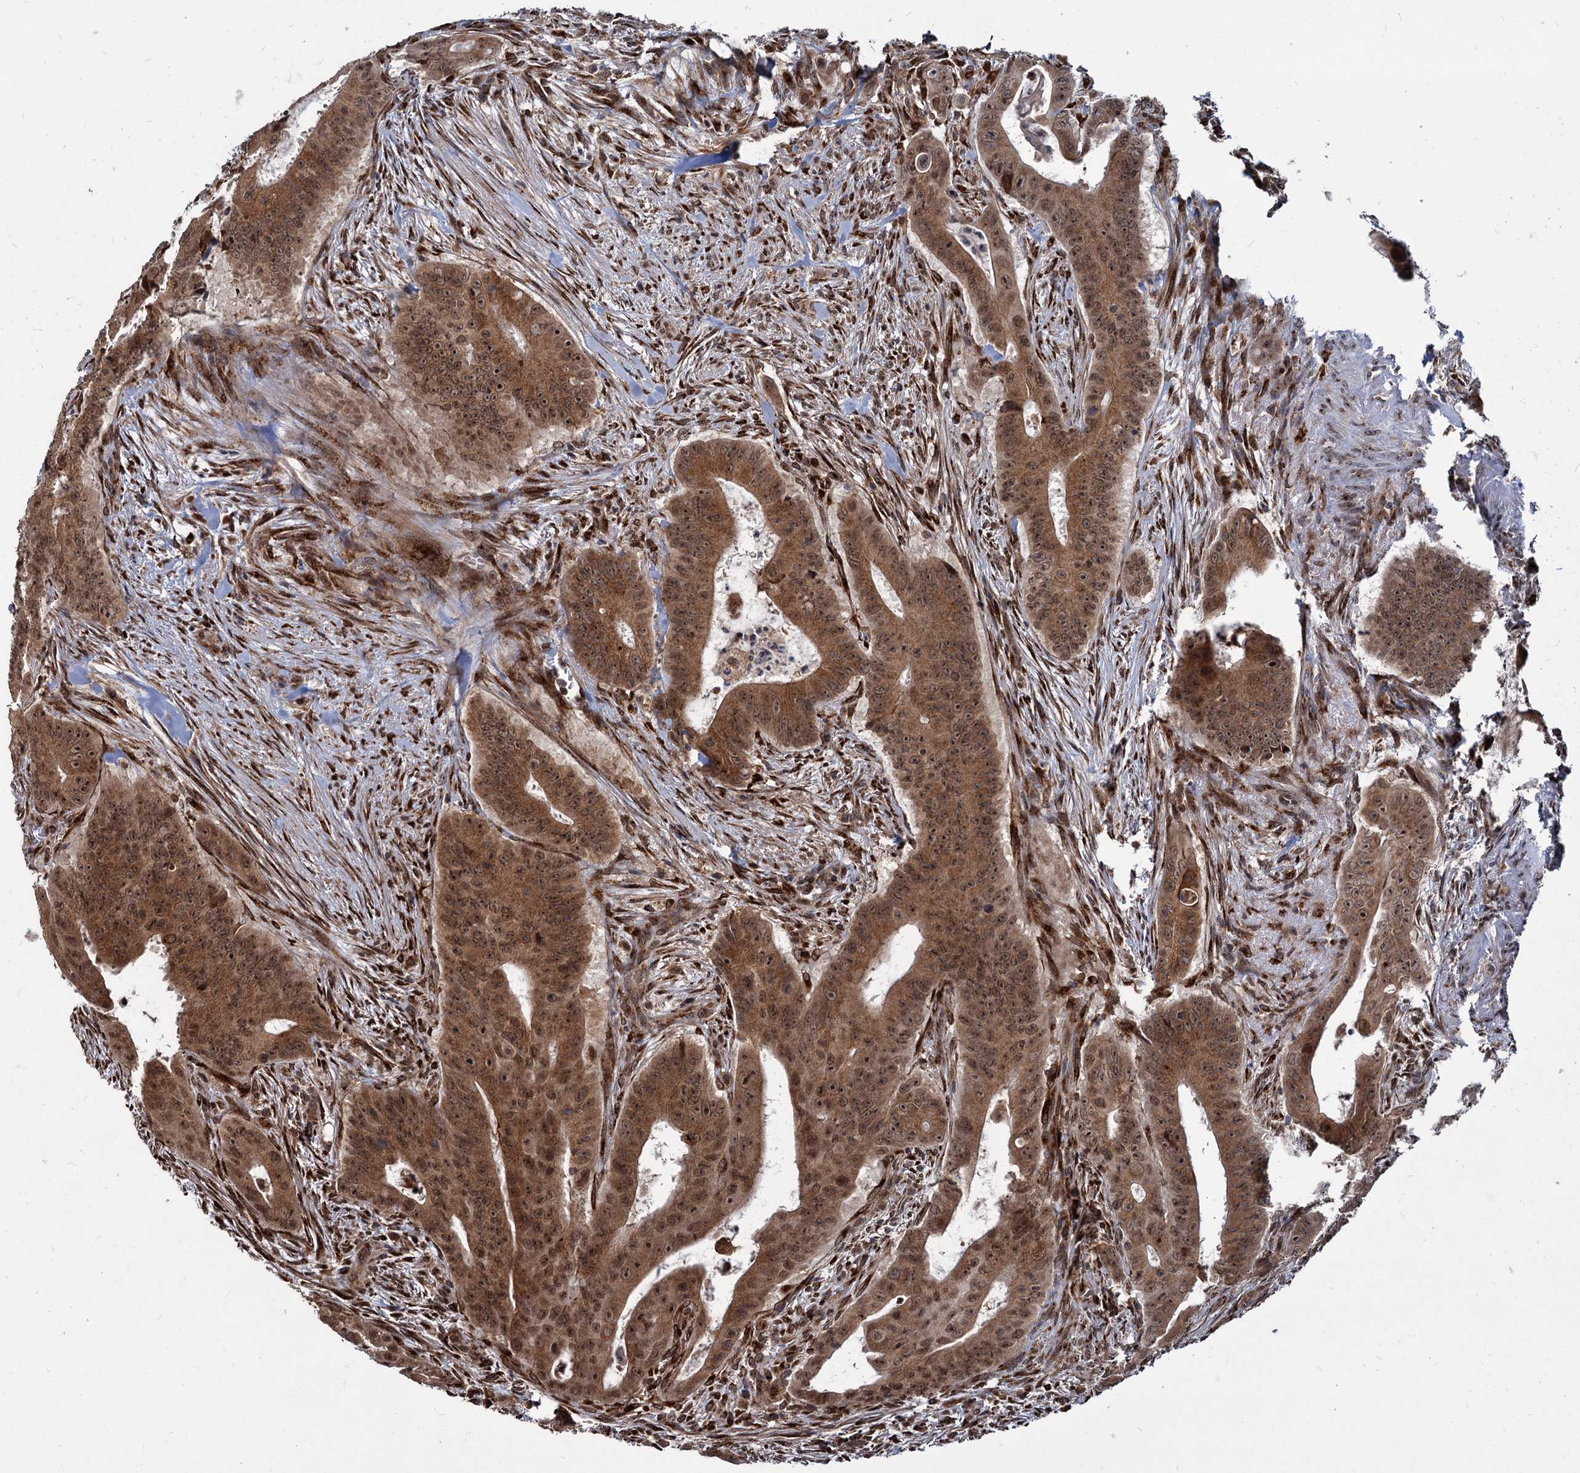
{"staining": {"intensity": "moderate", "quantity": ">75%", "location": "cytoplasmic/membranous,nuclear"}, "tissue": "colorectal cancer", "cell_type": "Tumor cells", "image_type": "cancer", "snomed": [{"axis": "morphology", "description": "Adenocarcinoma, NOS"}, {"axis": "topography", "description": "Rectum"}], "caption": "Protein expression analysis of colorectal cancer (adenocarcinoma) displays moderate cytoplasmic/membranous and nuclear staining in about >75% of tumor cells.", "gene": "SAAL1", "patient": {"sex": "female", "age": 75}}